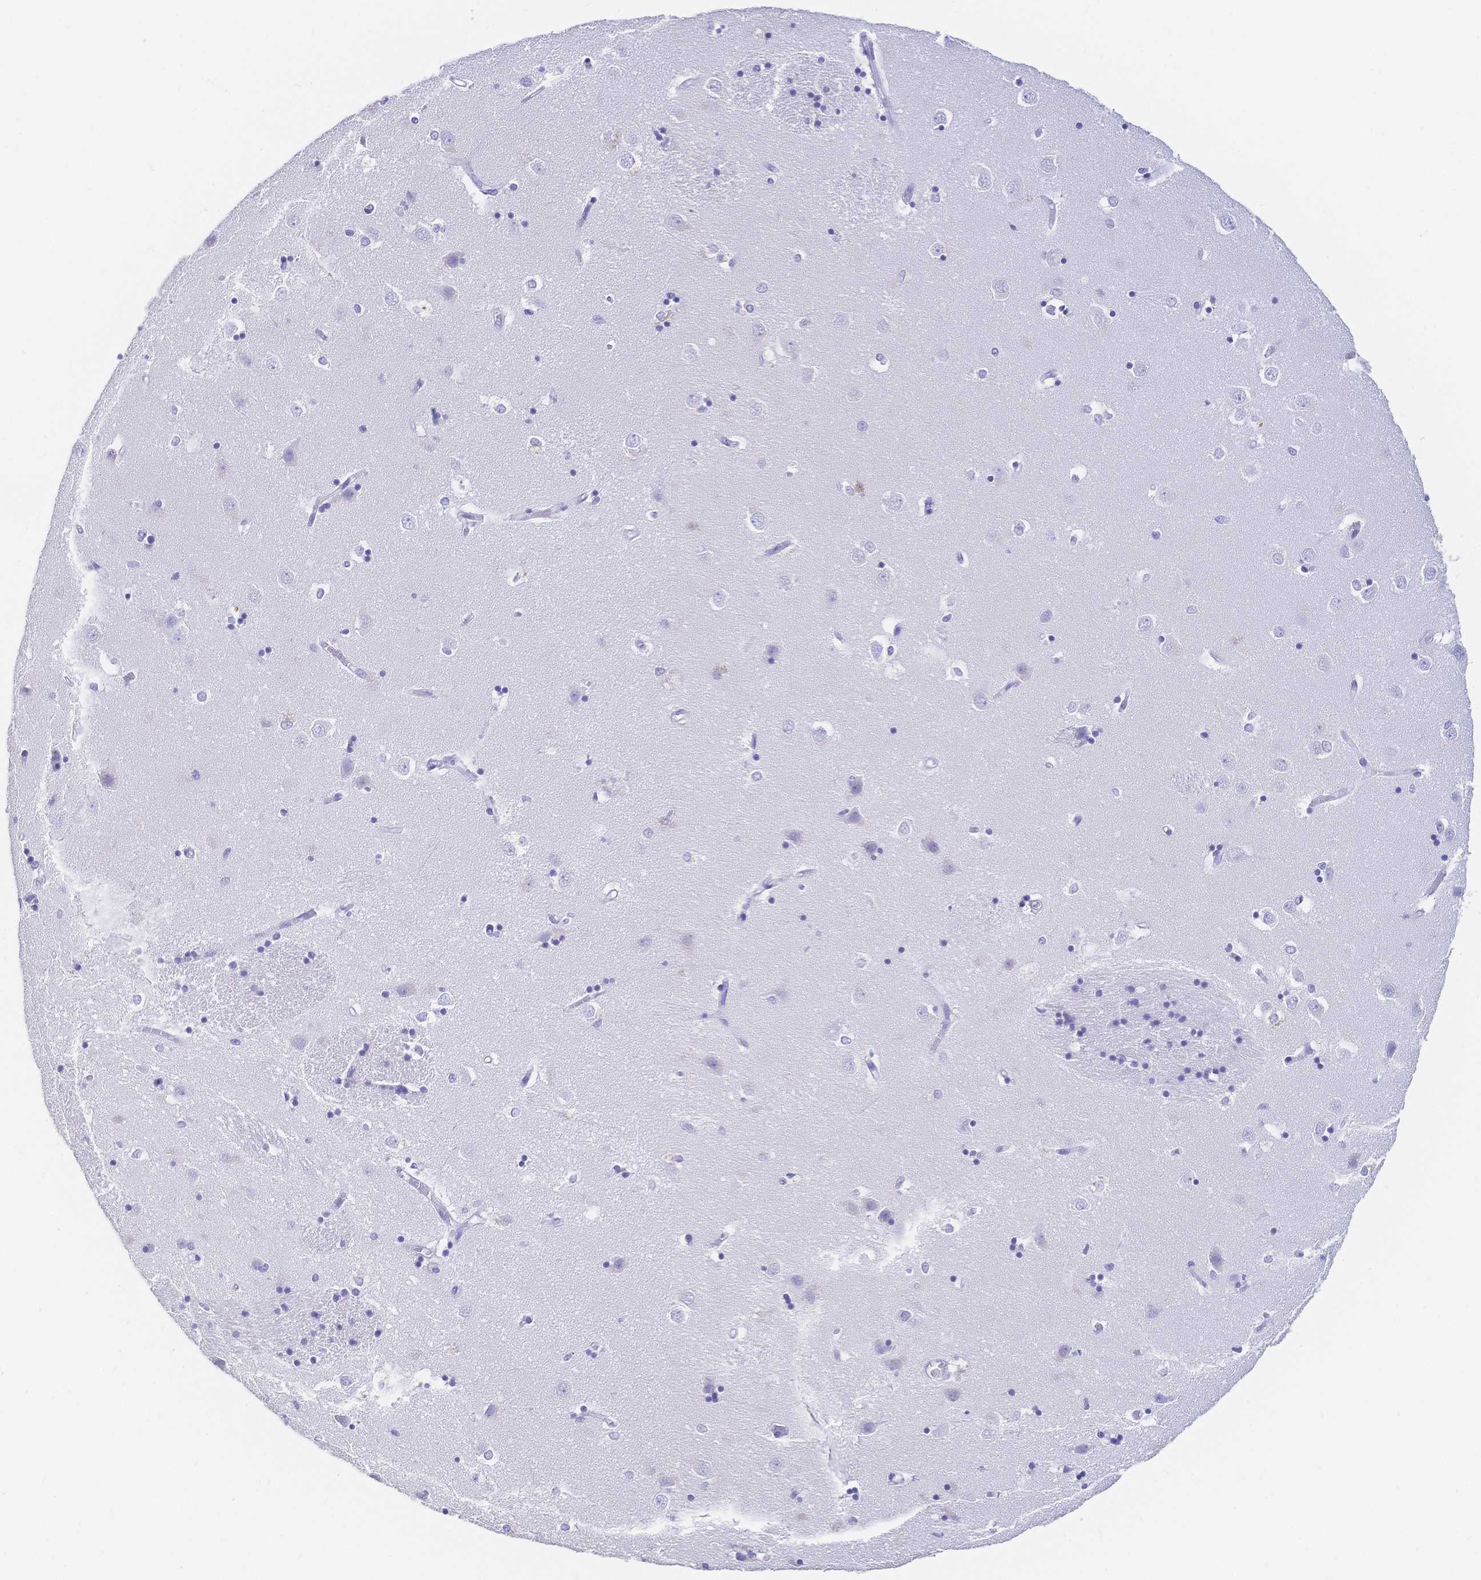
{"staining": {"intensity": "negative", "quantity": "none", "location": "none"}, "tissue": "caudate", "cell_type": "Glial cells", "image_type": "normal", "snomed": [{"axis": "morphology", "description": "Normal tissue, NOS"}, {"axis": "topography", "description": "Lateral ventricle wall"}], "caption": "Immunohistochemical staining of normal caudate exhibits no significant staining in glial cells. Brightfield microscopy of immunohistochemistry (IHC) stained with DAB (3,3'-diaminobenzidine) (brown) and hematoxylin (blue), captured at high magnification.", "gene": "MEP1B", "patient": {"sex": "male", "age": 54}}